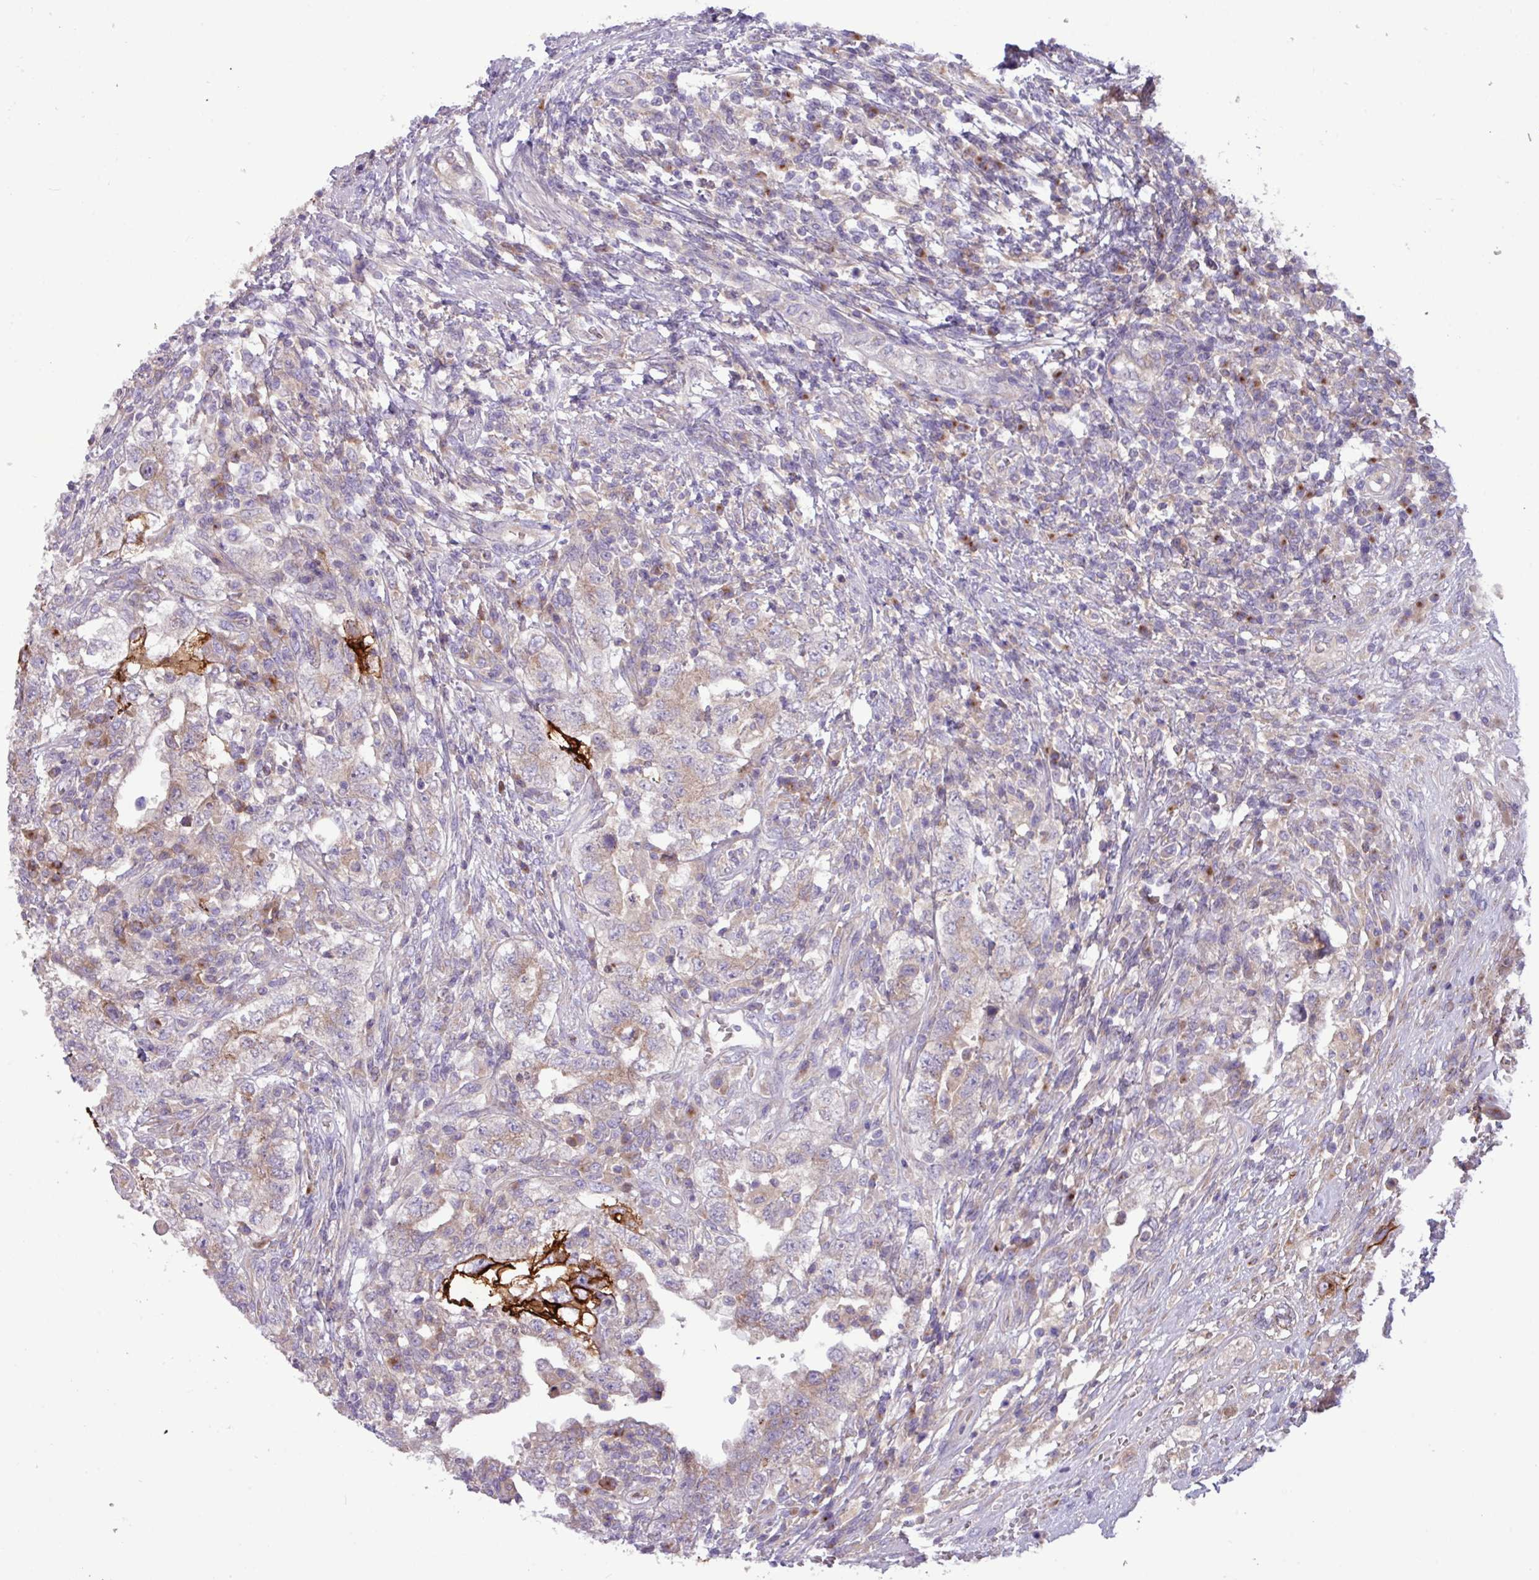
{"staining": {"intensity": "weak", "quantity": "<25%", "location": "cytoplasmic/membranous"}, "tissue": "testis cancer", "cell_type": "Tumor cells", "image_type": "cancer", "snomed": [{"axis": "morphology", "description": "Carcinoma, Embryonal, NOS"}, {"axis": "topography", "description": "Testis"}], "caption": "Immunohistochemical staining of human testis embryonal carcinoma displays no significant staining in tumor cells.", "gene": "RAB19", "patient": {"sex": "male", "age": 26}}